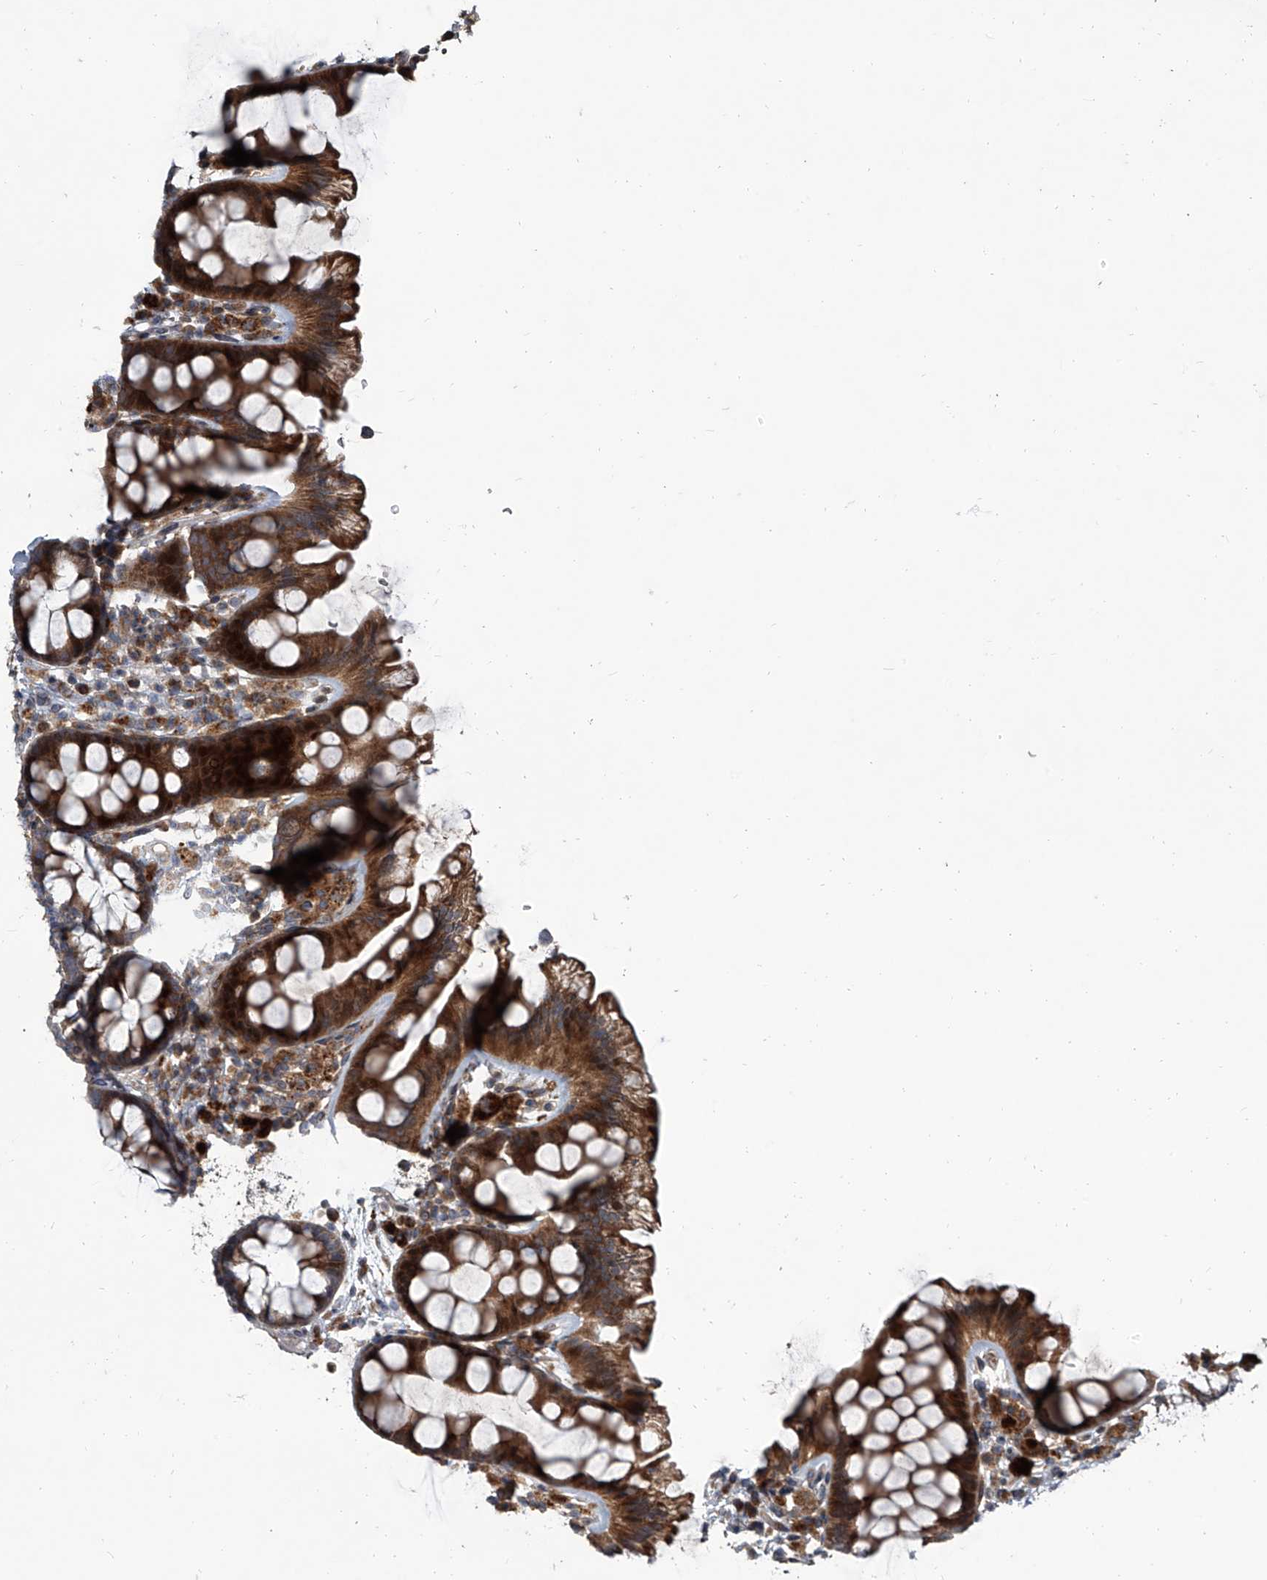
{"staining": {"intensity": "strong", "quantity": ">75%", "location": "cytoplasmic/membranous"}, "tissue": "colon", "cell_type": "Endothelial cells", "image_type": "normal", "snomed": [{"axis": "morphology", "description": "Normal tissue, NOS"}, {"axis": "topography", "description": "Colon"}], "caption": "Protein positivity by immunohistochemistry (IHC) exhibits strong cytoplasmic/membranous expression in about >75% of endothelial cells in unremarkable colon.", "gene": "EVA1C", "patient": {"sex": "female", "age": 62}}